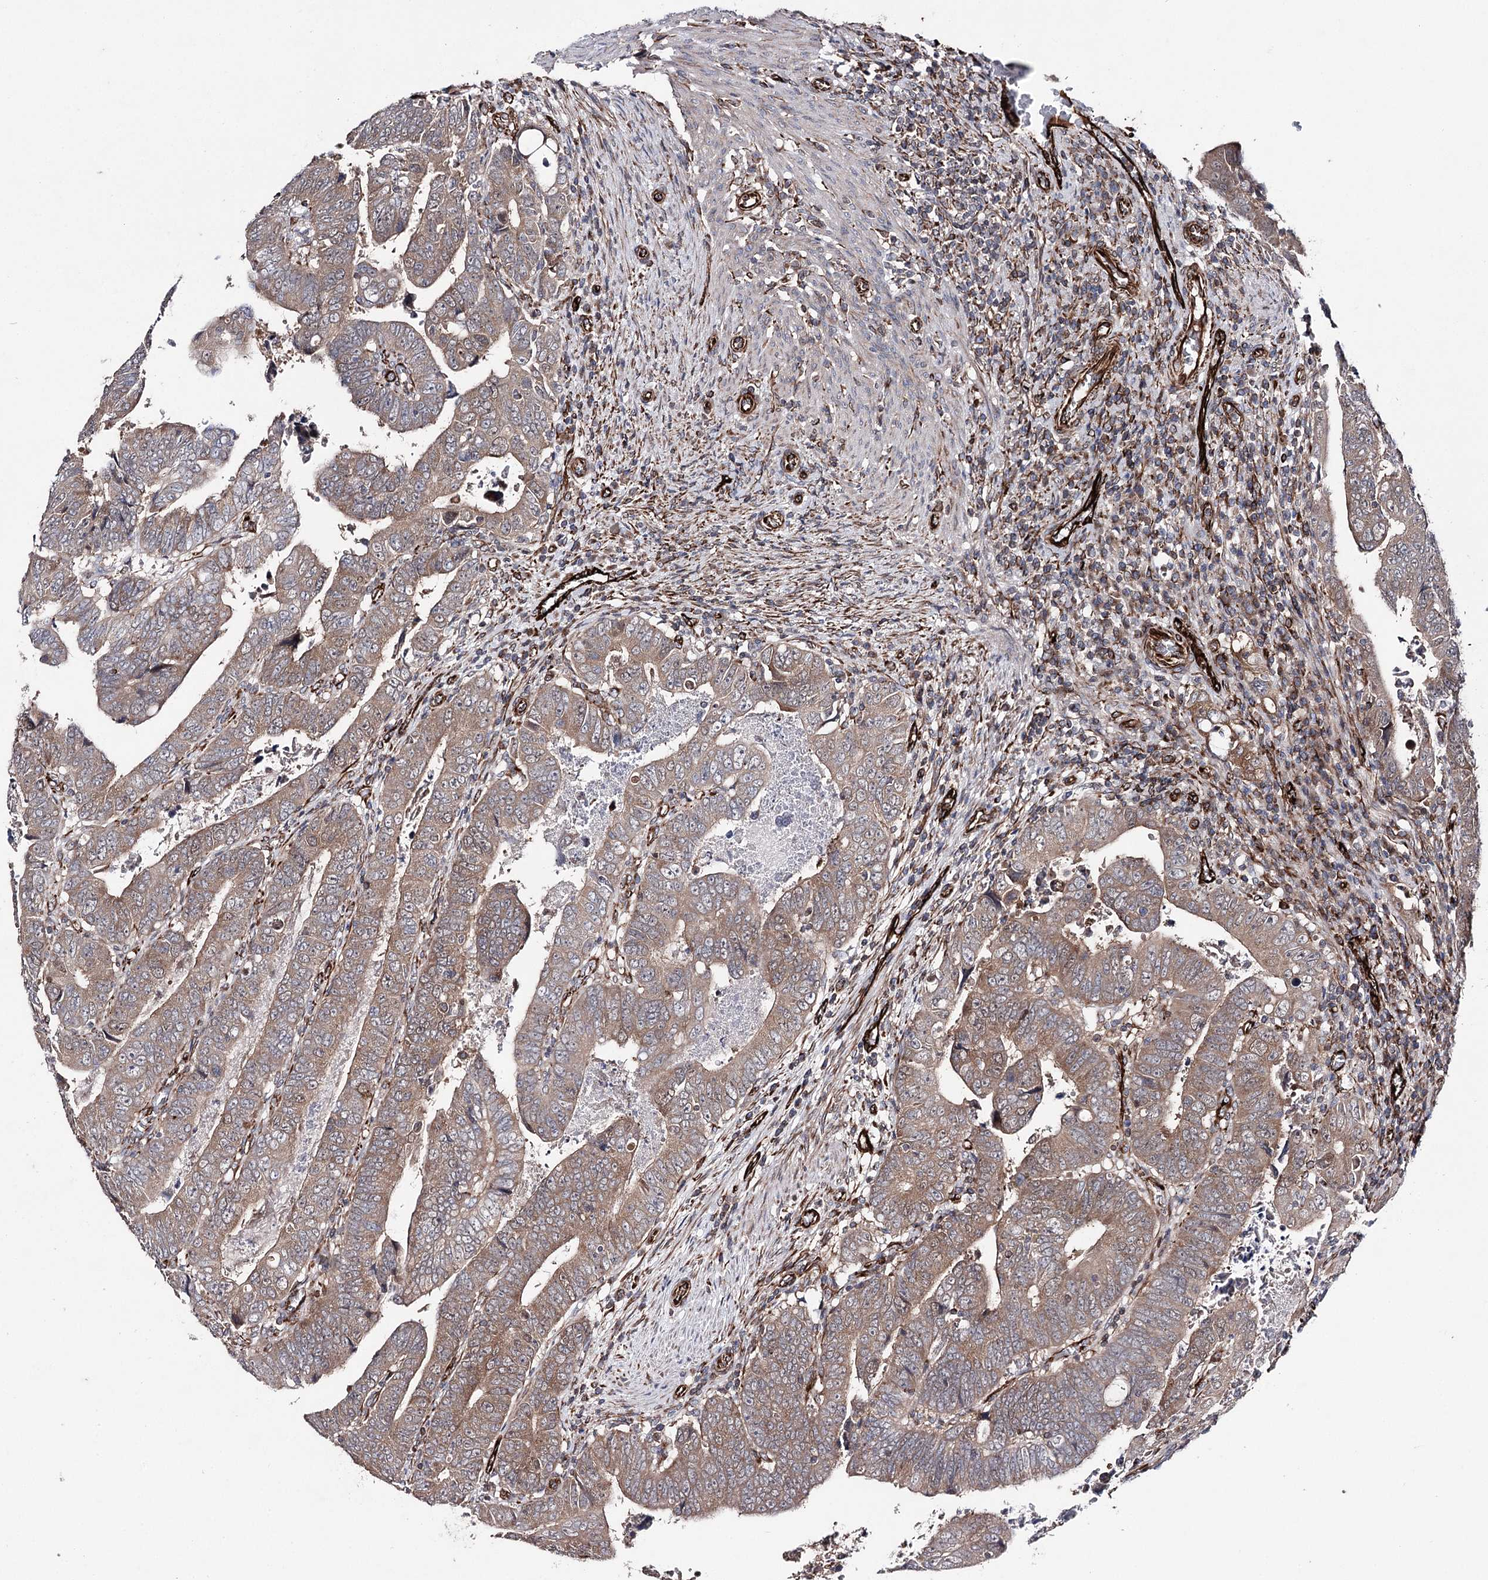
{"staining": {"intensity": "moderate", "quantity": ">75%", "location": "cytoplasmic/membranous"}, "tissue": "colorectal cancer", "cell_type": "Tumor cells", "image_type": "cancer", "snomed": [{"axis": "morphology", "description": "Normal tissue, NOS"}, {"axis": "morphology", "description": "Adenocarcinoma, NOS"}, {"axis": "topography", "description": "Rectum"}], "caption": "Approximately >75% of tumor cells in colorectal cancer exhibit moderate cytoplasmic/membranous protein positivity as visualized by brown immunohistochemical staining.", "gene": "MIB1", "patient": {"sex": "female", "age": 65}}